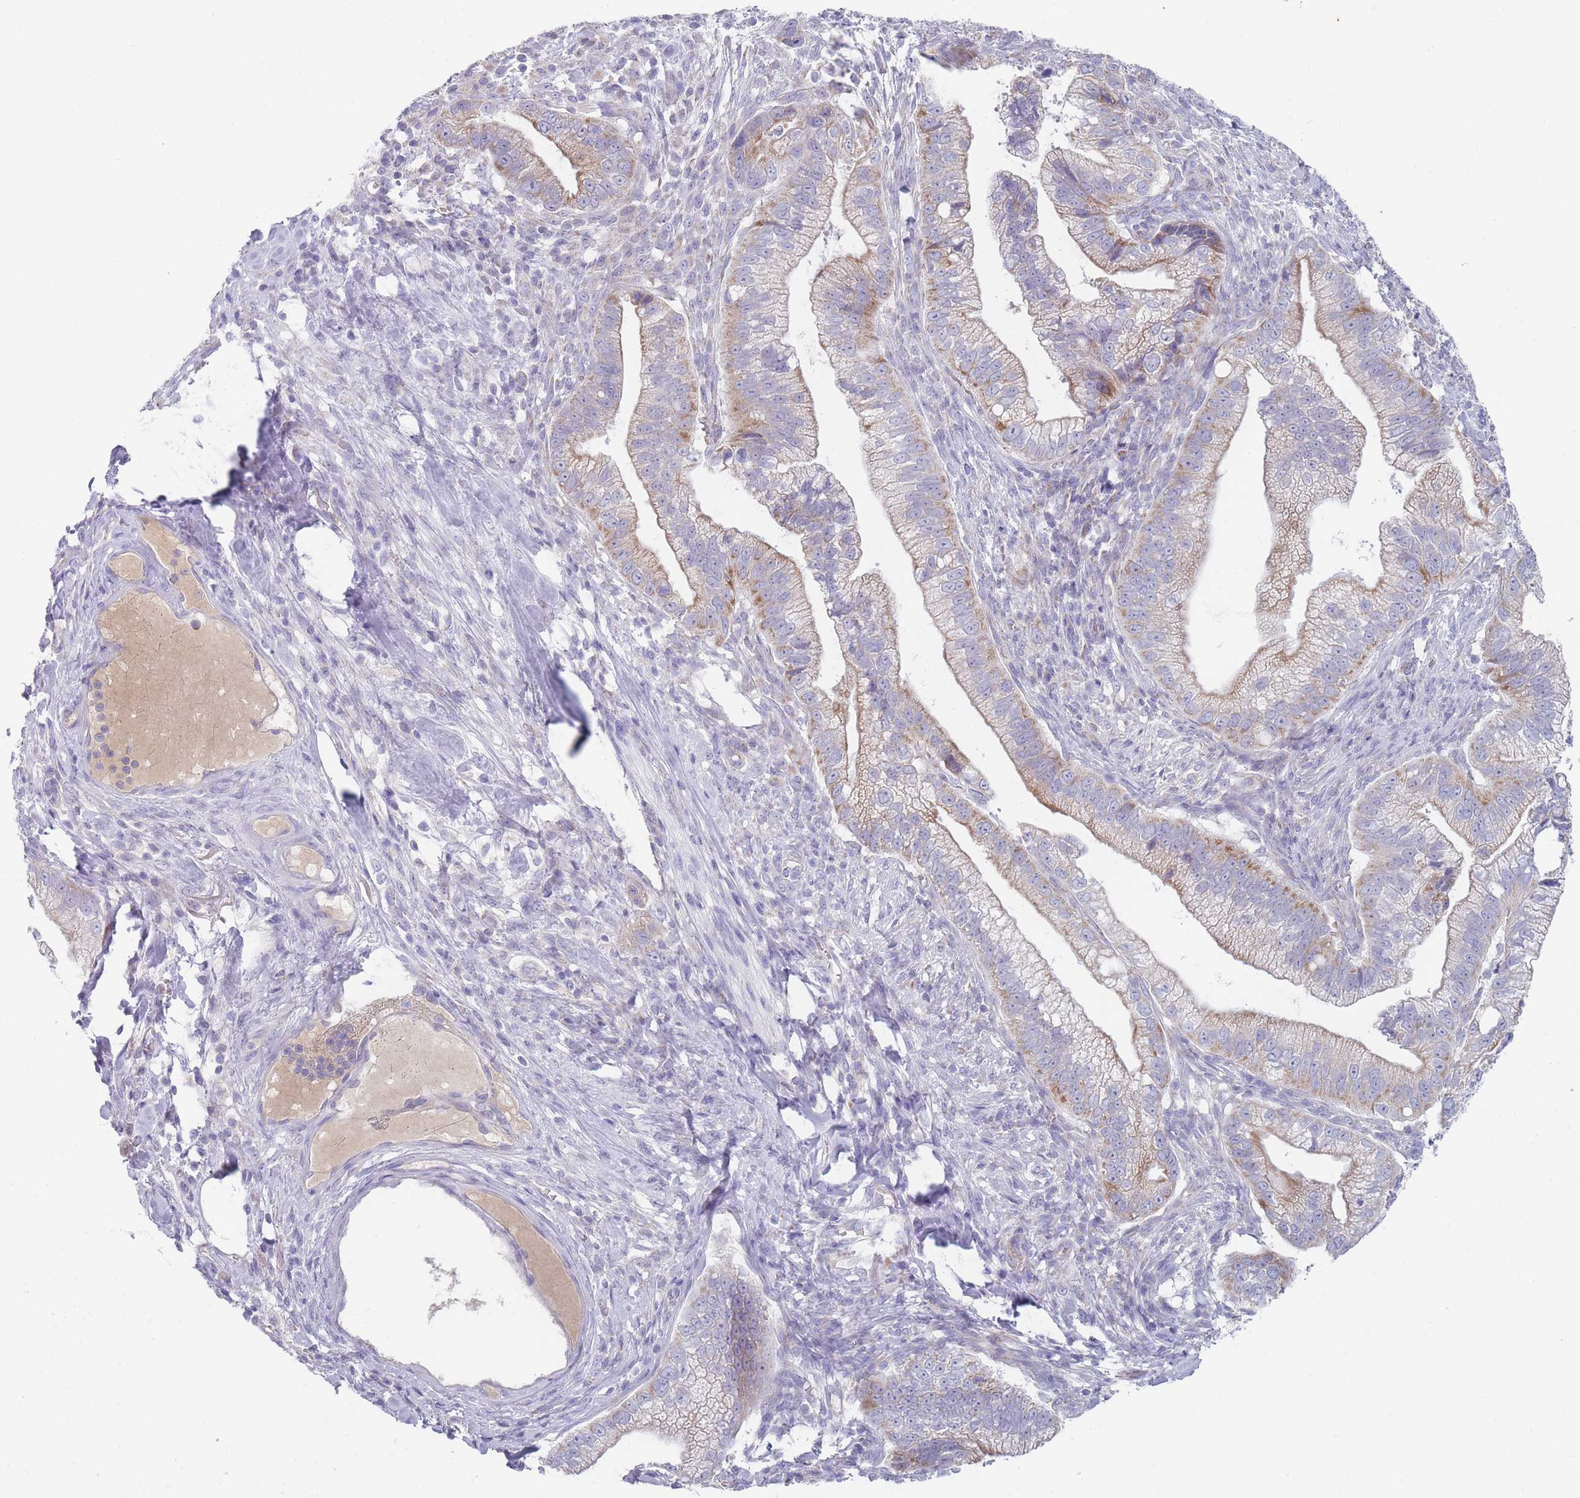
{"staining": {"intensity": "moderate", "quantity": "25%-75%", "location": "cytoplasmic/membranous"}, "tissue": "pancreatic cancer", "cell_type": "Tumor cells", "image_type": "cancer", "snomed": [{"axis": "morphology", "description": "Adenocarcinoma, NOS"}, {"axis": "topography", "description": "Pancreas"}], "caption": "There is medium levels of moderate cytoplasmic/membranous staining in tumor cells of pancreatic cancer, as demonstrated by immunohistochemical staining (brown color).", "gene": "MRPS14", "patient": {"sex": "male", "age": 70}}